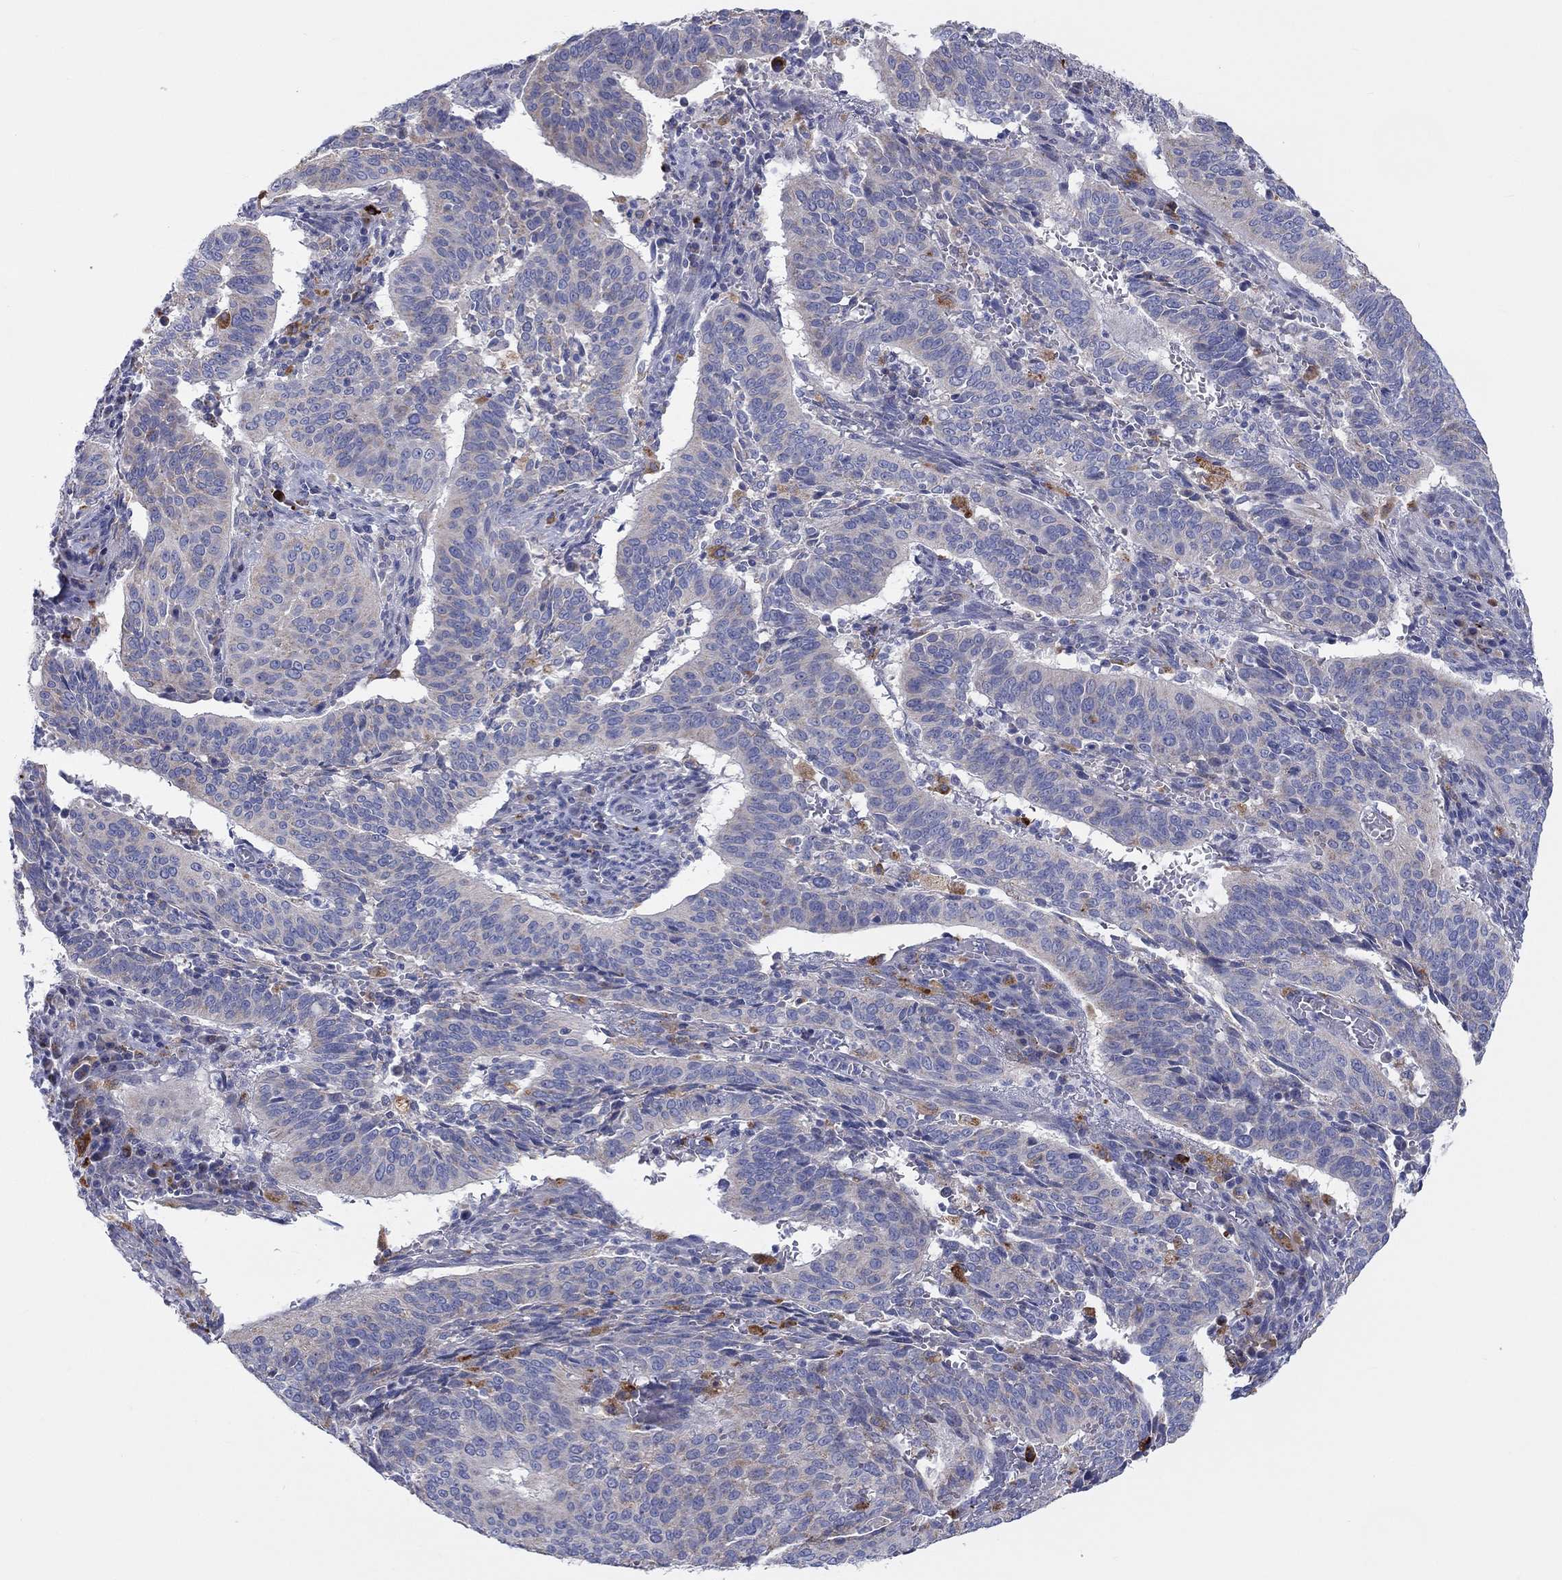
{"staining": {"intensity": "moderate", "quantity": "<25%", "location": "cytoplasmic/membranous"}, "tissue": "cervical cancer", "cell_type": "Tumor cells", "image_type": "cancer", "snomed": [{"axis": "morphology", "description": "Normal tissue, NOS"}, {"axis": "morphology", "description": "Squamous cell carcinoma, NOS"}, {"axis": "topography", "description": "Cervix"}], "caption": "Human squamous cell carcinoma (cervical) stained for a protein (brown) shows moderate cytoplasmic/membranous positive staining in about <25% of tumor cells.", "gene": "BCO2", "patient": {"sex": "female", "age": 39}}